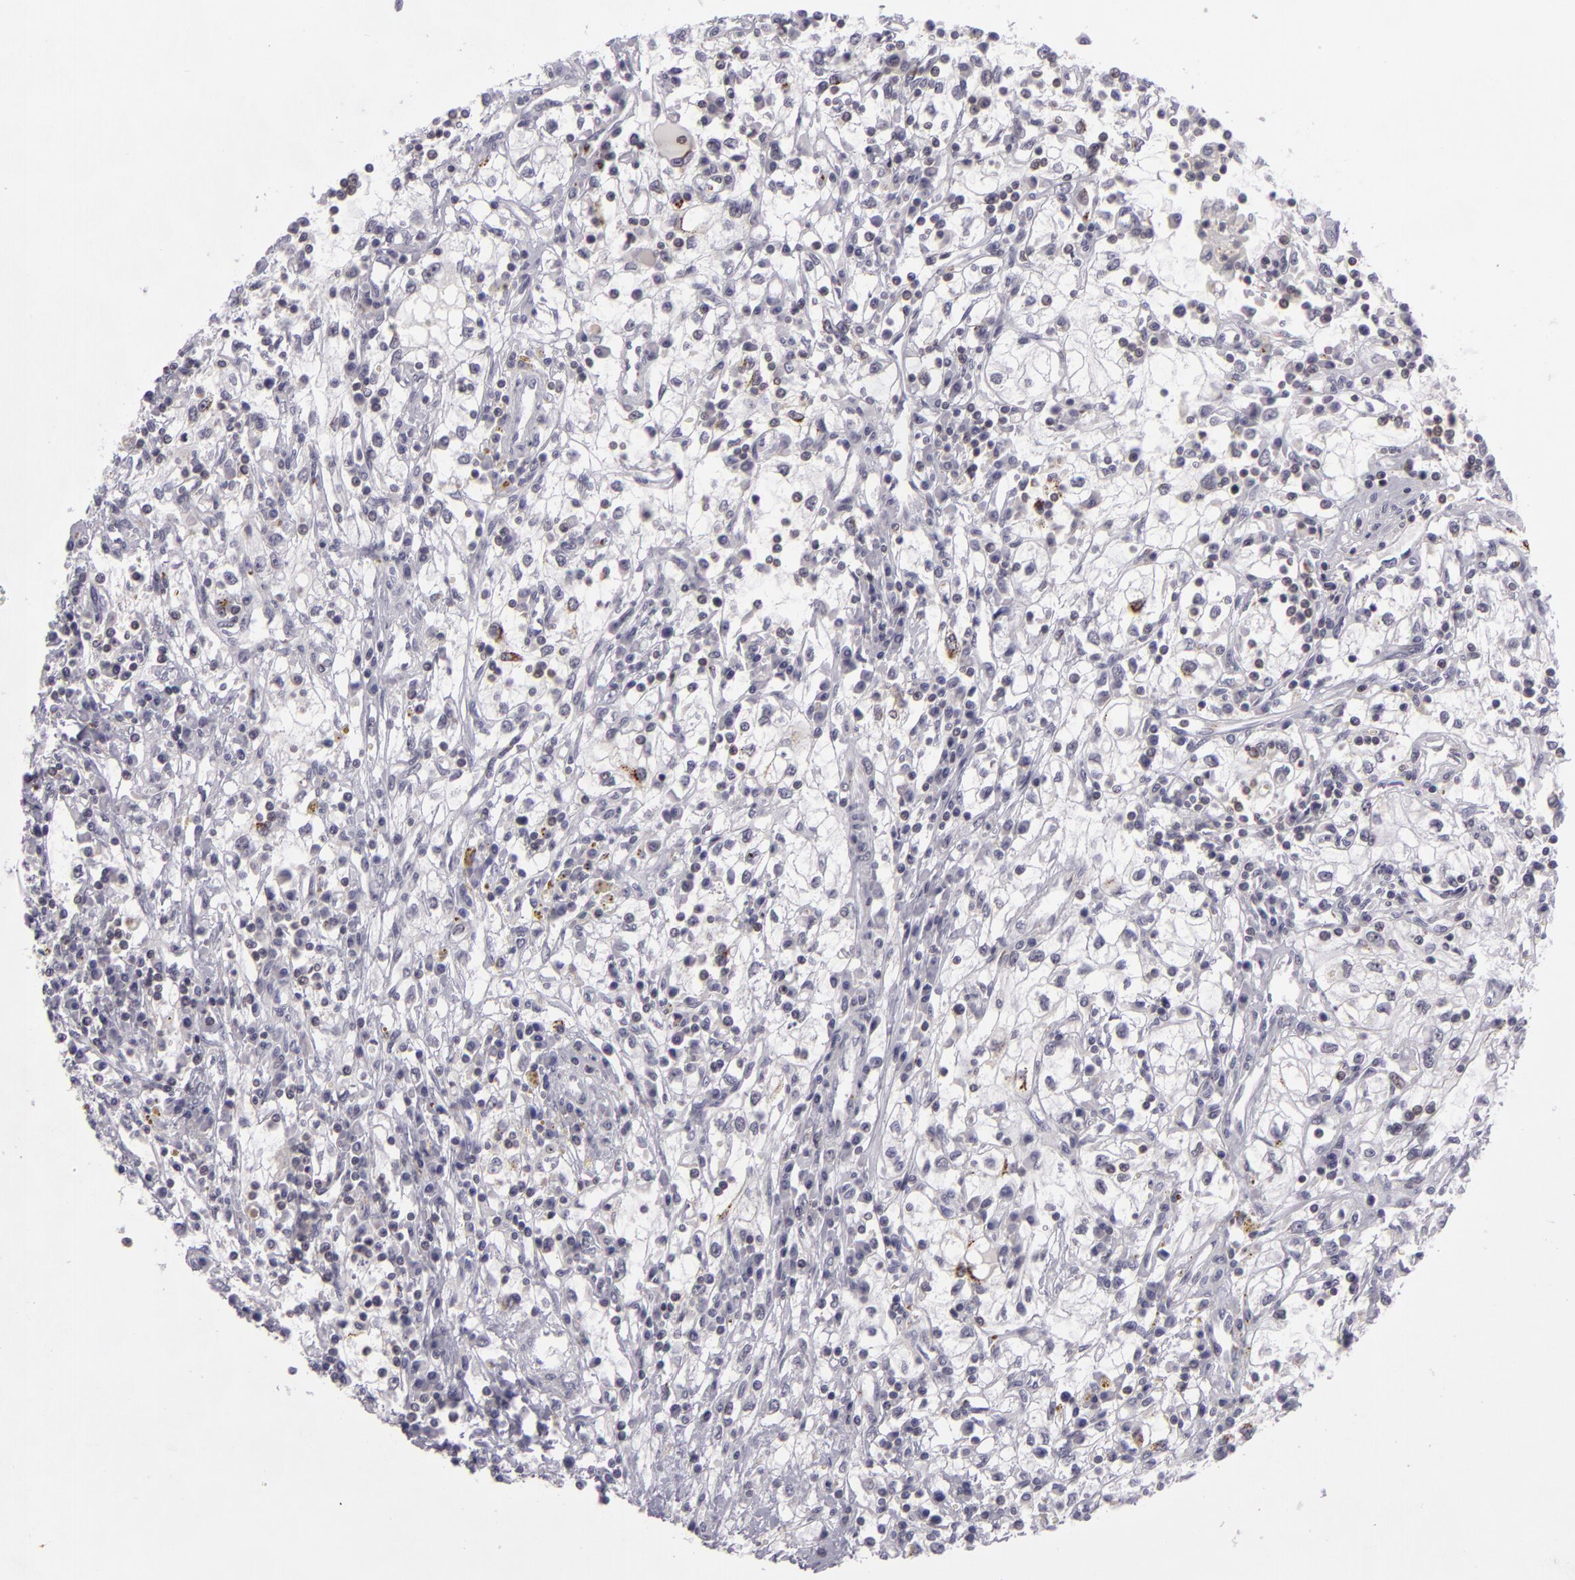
{"staining": {"intensity": "negative", "quantity": "none", "location": "none"}, "tissue": "renal cancer", "cell_type": "Tumor cells", "image_type": "cancer", "snomed": [{"axis": "morphology", "description": "Adenocarcinoma, NOS"}, {"axis": "topography", "description": "Kidney"}], "caption": "Tumor cells show no significant staining in renal adenocarcinoma.", "gene": "KCNAB2", "patient": {"sex": "male", "age": 82}}